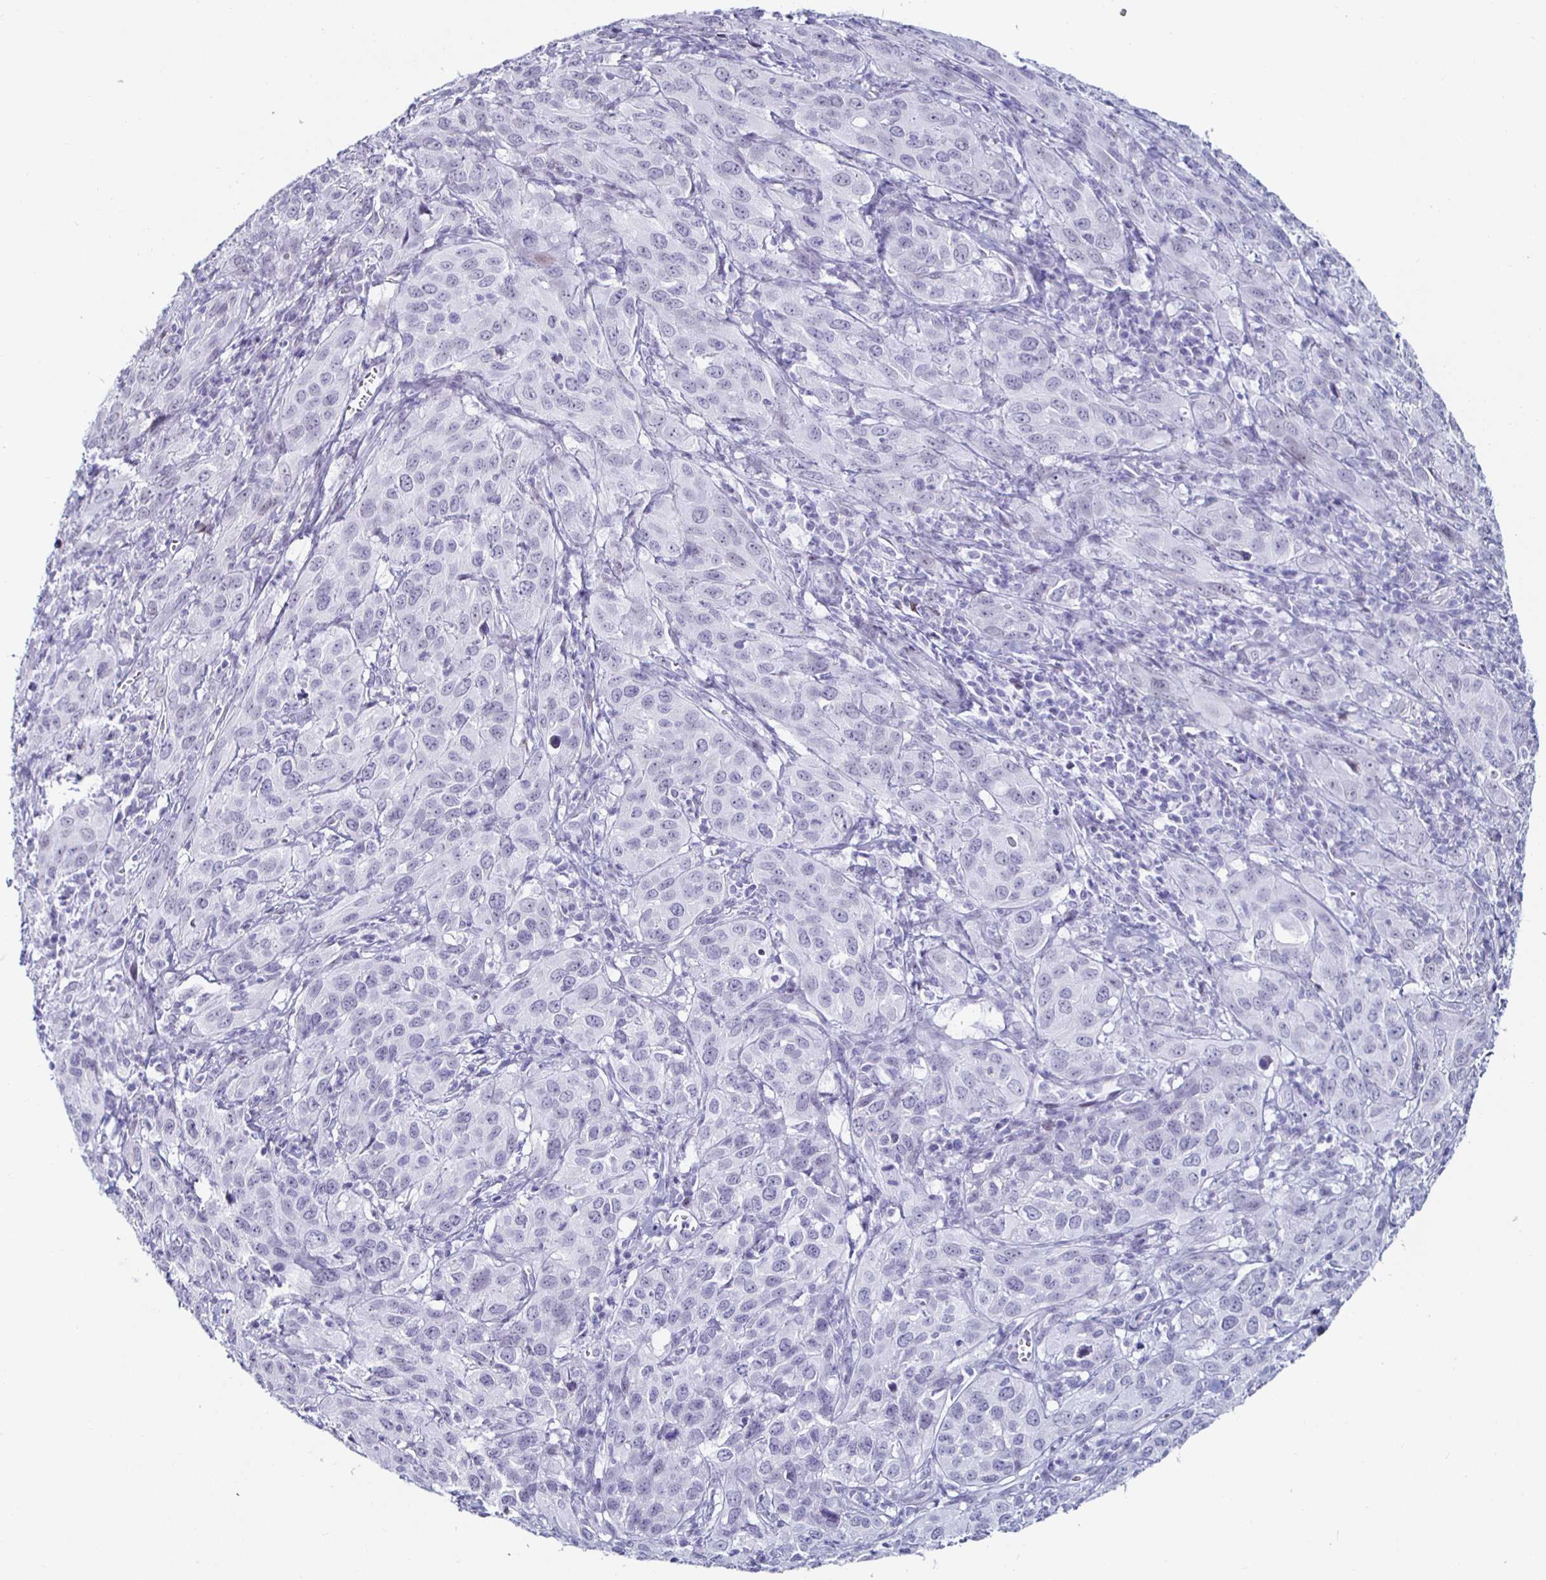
{"staining": {"intensity": "negative", "quantity": "none", "location": "none"}, "tissue": "cervical cancer", "cell_type": "Tumor cells", "image_type": "cancer", "snomed": [{"axis": "morphology", "description": "Normal tissue, NOS"}, {"axis": "morphology", "description": "Squamous cell carcinoma, NOS"}, {"axis": "topography", "description": "Cervix"}], "caption": "There is no significant expression in tumor cells of cervical cancer.", "gene": "KRT4", "patient": {"sex": "female", "age": 51}}